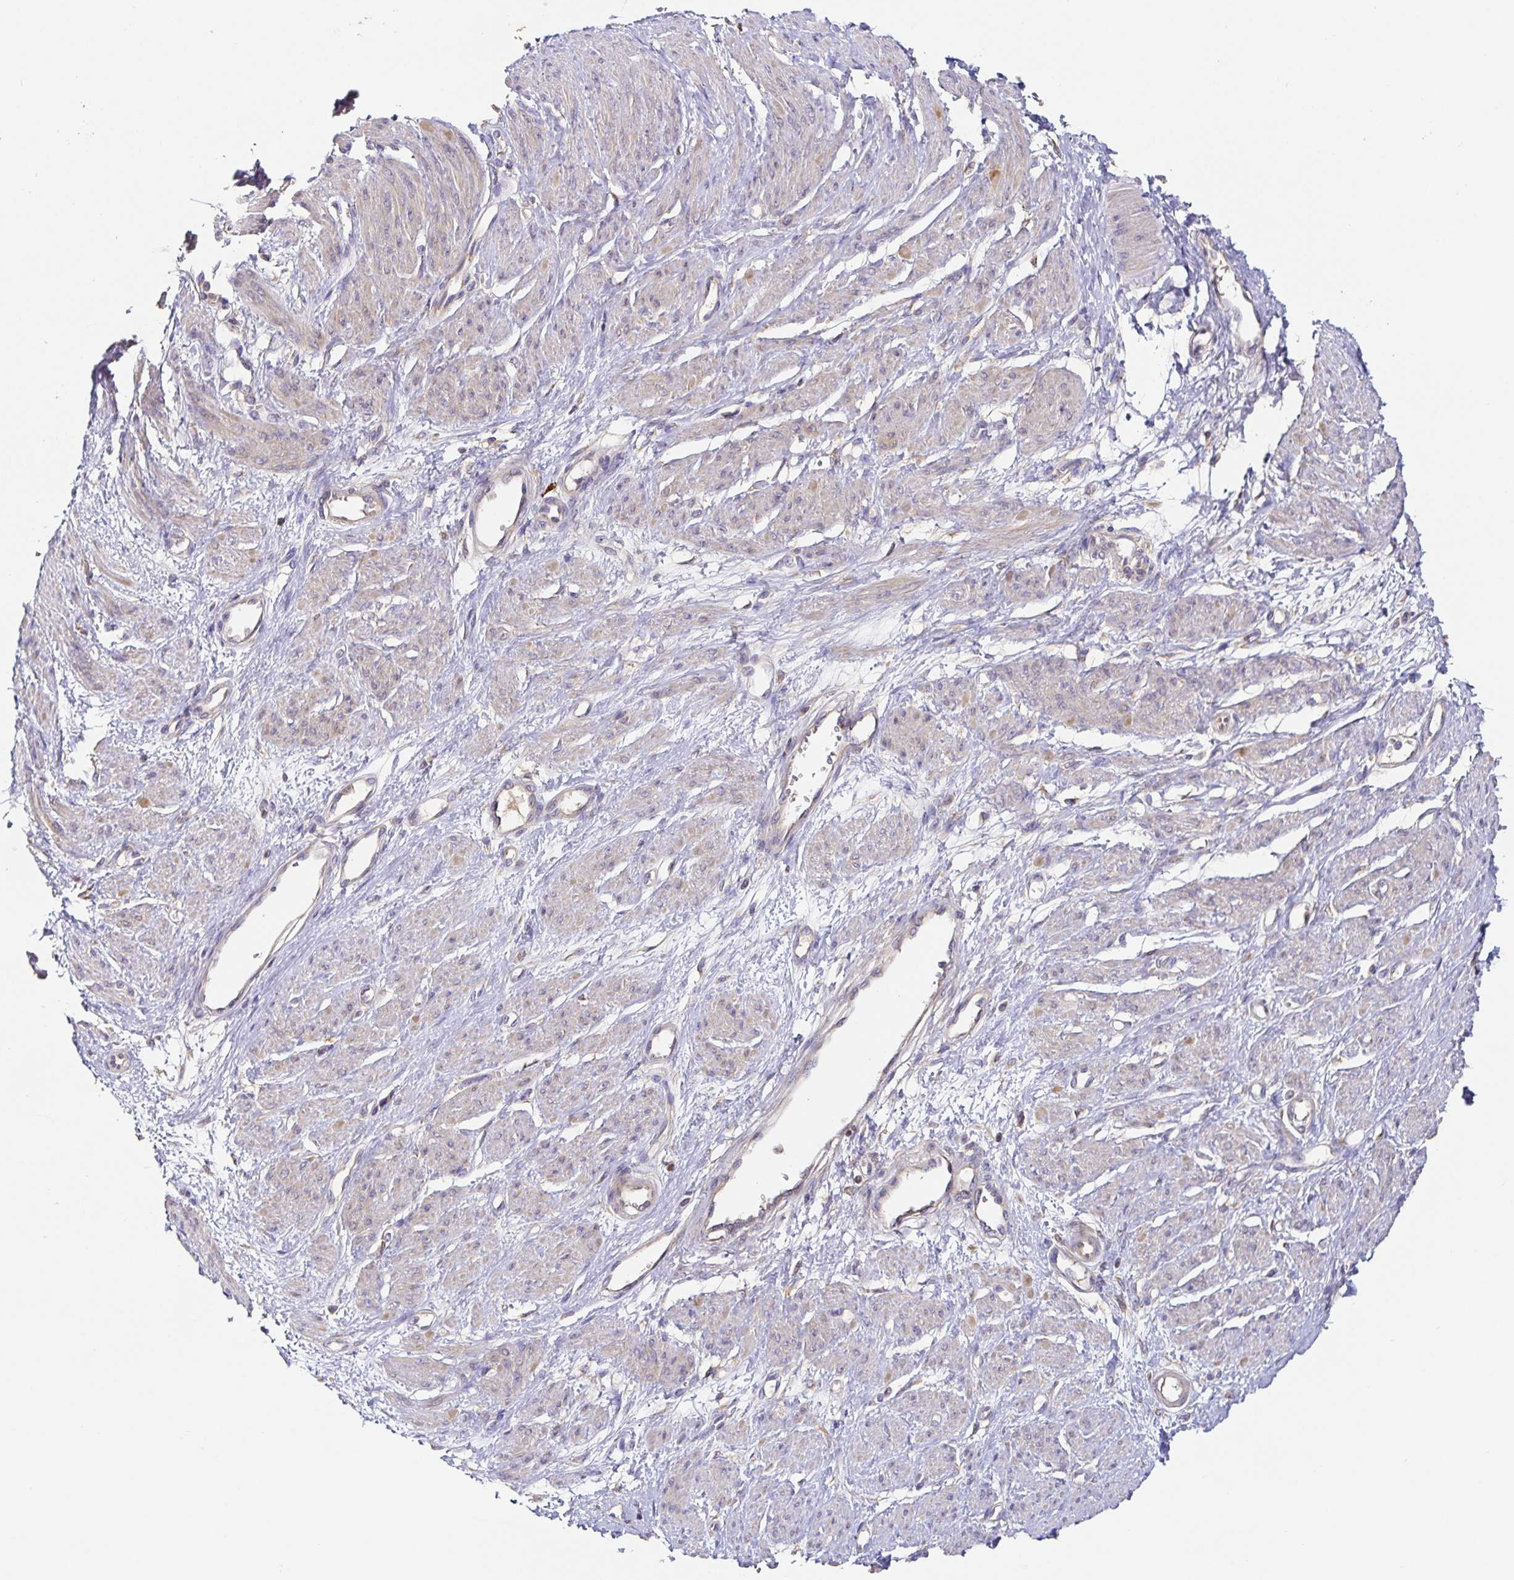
{"staining": {"intensity": "weak", "quantity": "25%-75%", "location": "cytoplasmic/membranous"}, "tissue": "smooth muscle", "cell_type": "Smooth muscle cells", "image_type": "normal", "snomed": [{"axis": "morphology", "description": "Normal tissue, NOS"}, {"axis": "topography", "description": "Smooth muscle"}, {"axis": "topography", "description": "Uterus"}], "caption": "Protein positivity by IHC exhibits weak cytoplasmic/membranous positivity in approximately 25%-75% of smooth muscle cells in unremarkable smooth muscle. (DAB (3,3'-diaminobenzidine) IHC with brightfield microscopy, high magnification).", "gene": "HAGH", "patient": {"sex": "female", "age": 39}}